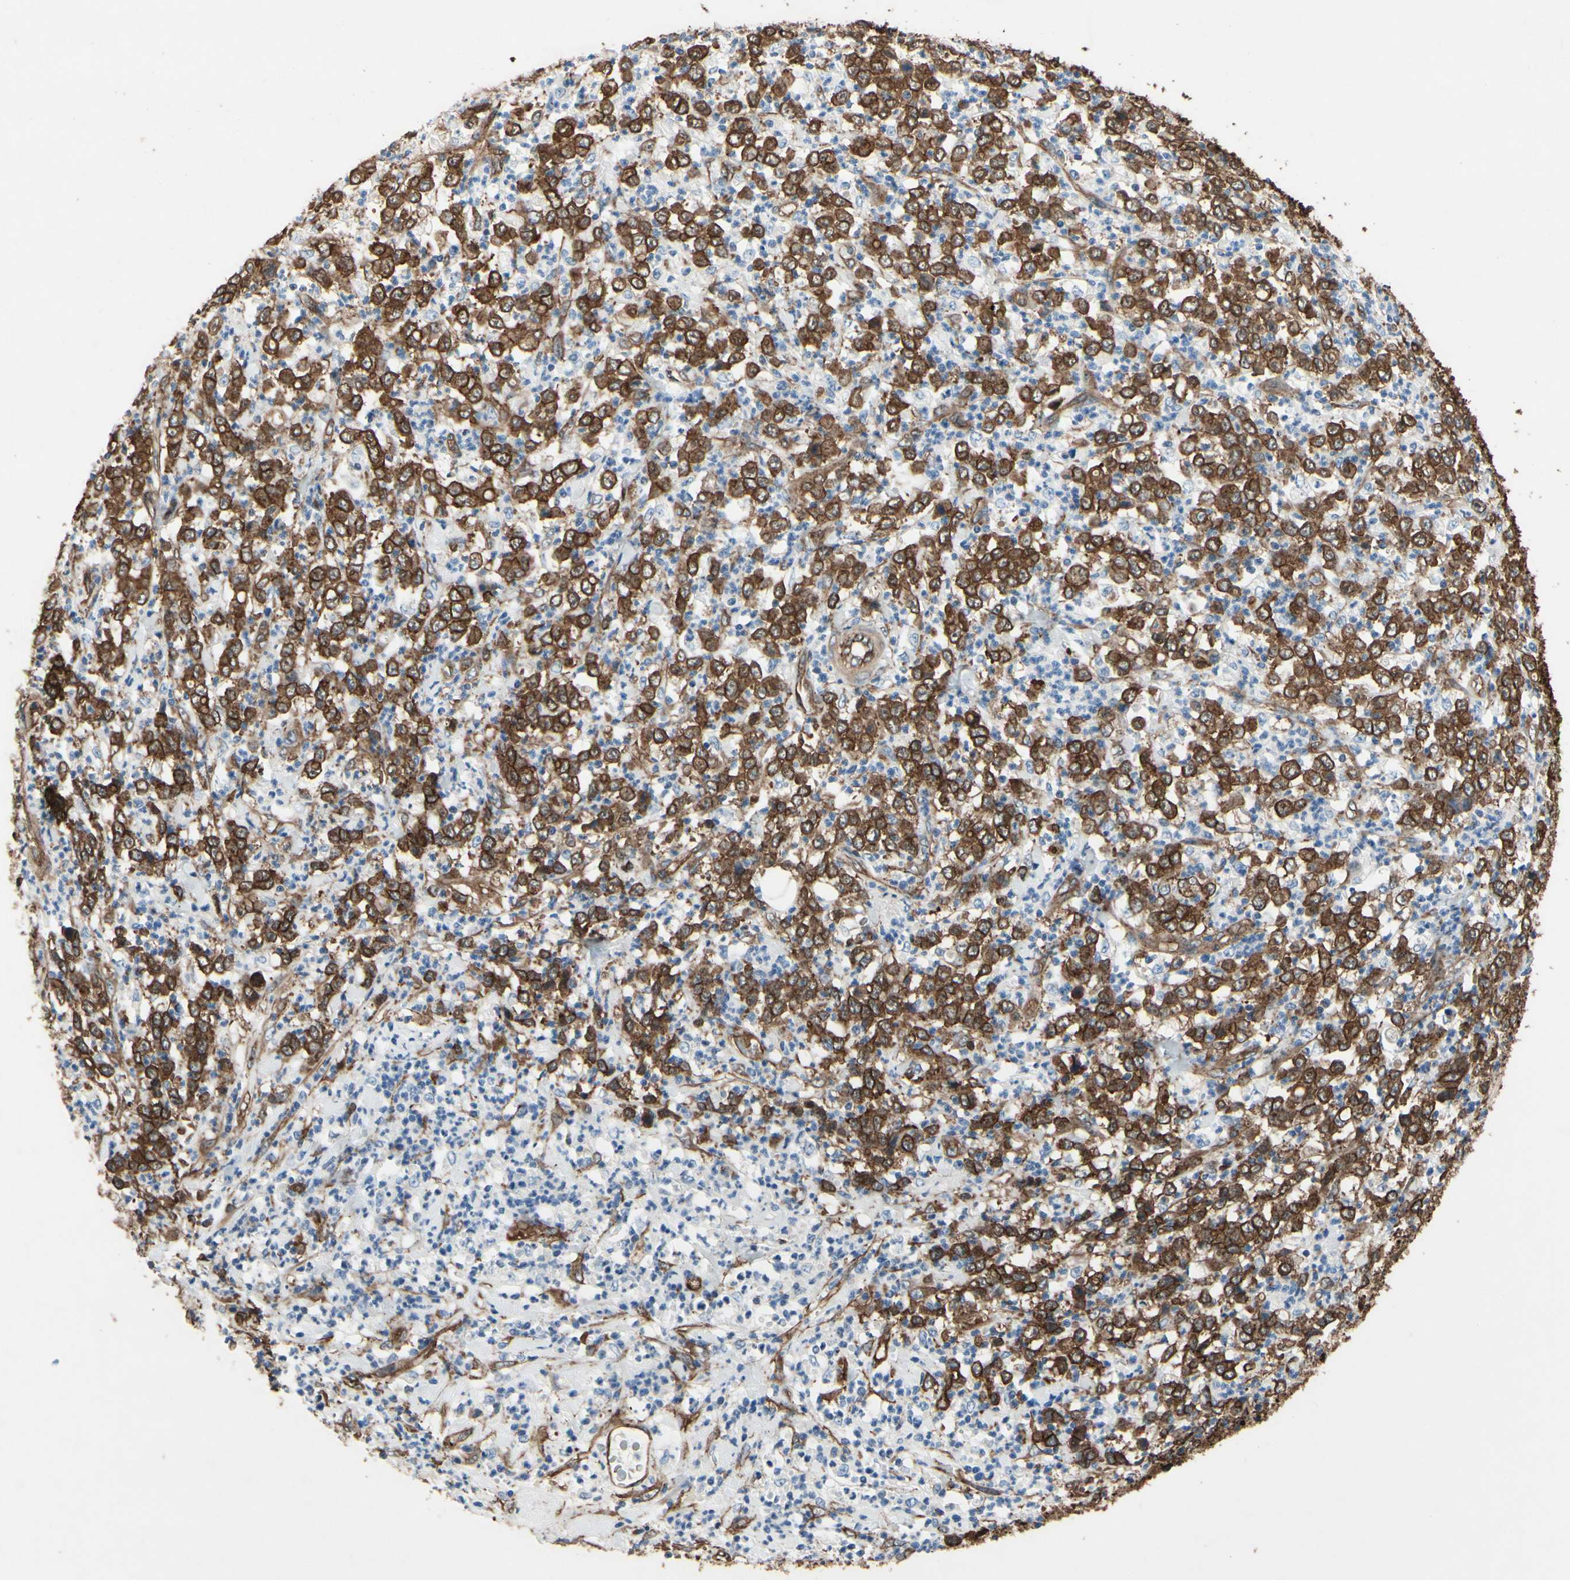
{"staining": {"intensity": "strong", "quantity": ">75%", "location": "cytoplasmic/membranous"}, "tissue": "stomach cancer", "cell_type": "Tumor cells", "image_type": "cancer", "snomed": [{"axis": "morphology", "description": "Adenocarcinoma, NOS"}, {"axis": "topography", "description": "Stomach, lower"}], "caption": "Human stomach cancer (adenocarcinoma) stained with a brown dye shows strong cytoplasmic/membranous positive expression in approximately >75% of tumor cells.", "gene": "CTTNBP2", "patient": {"sex": "female", "age": 71}}